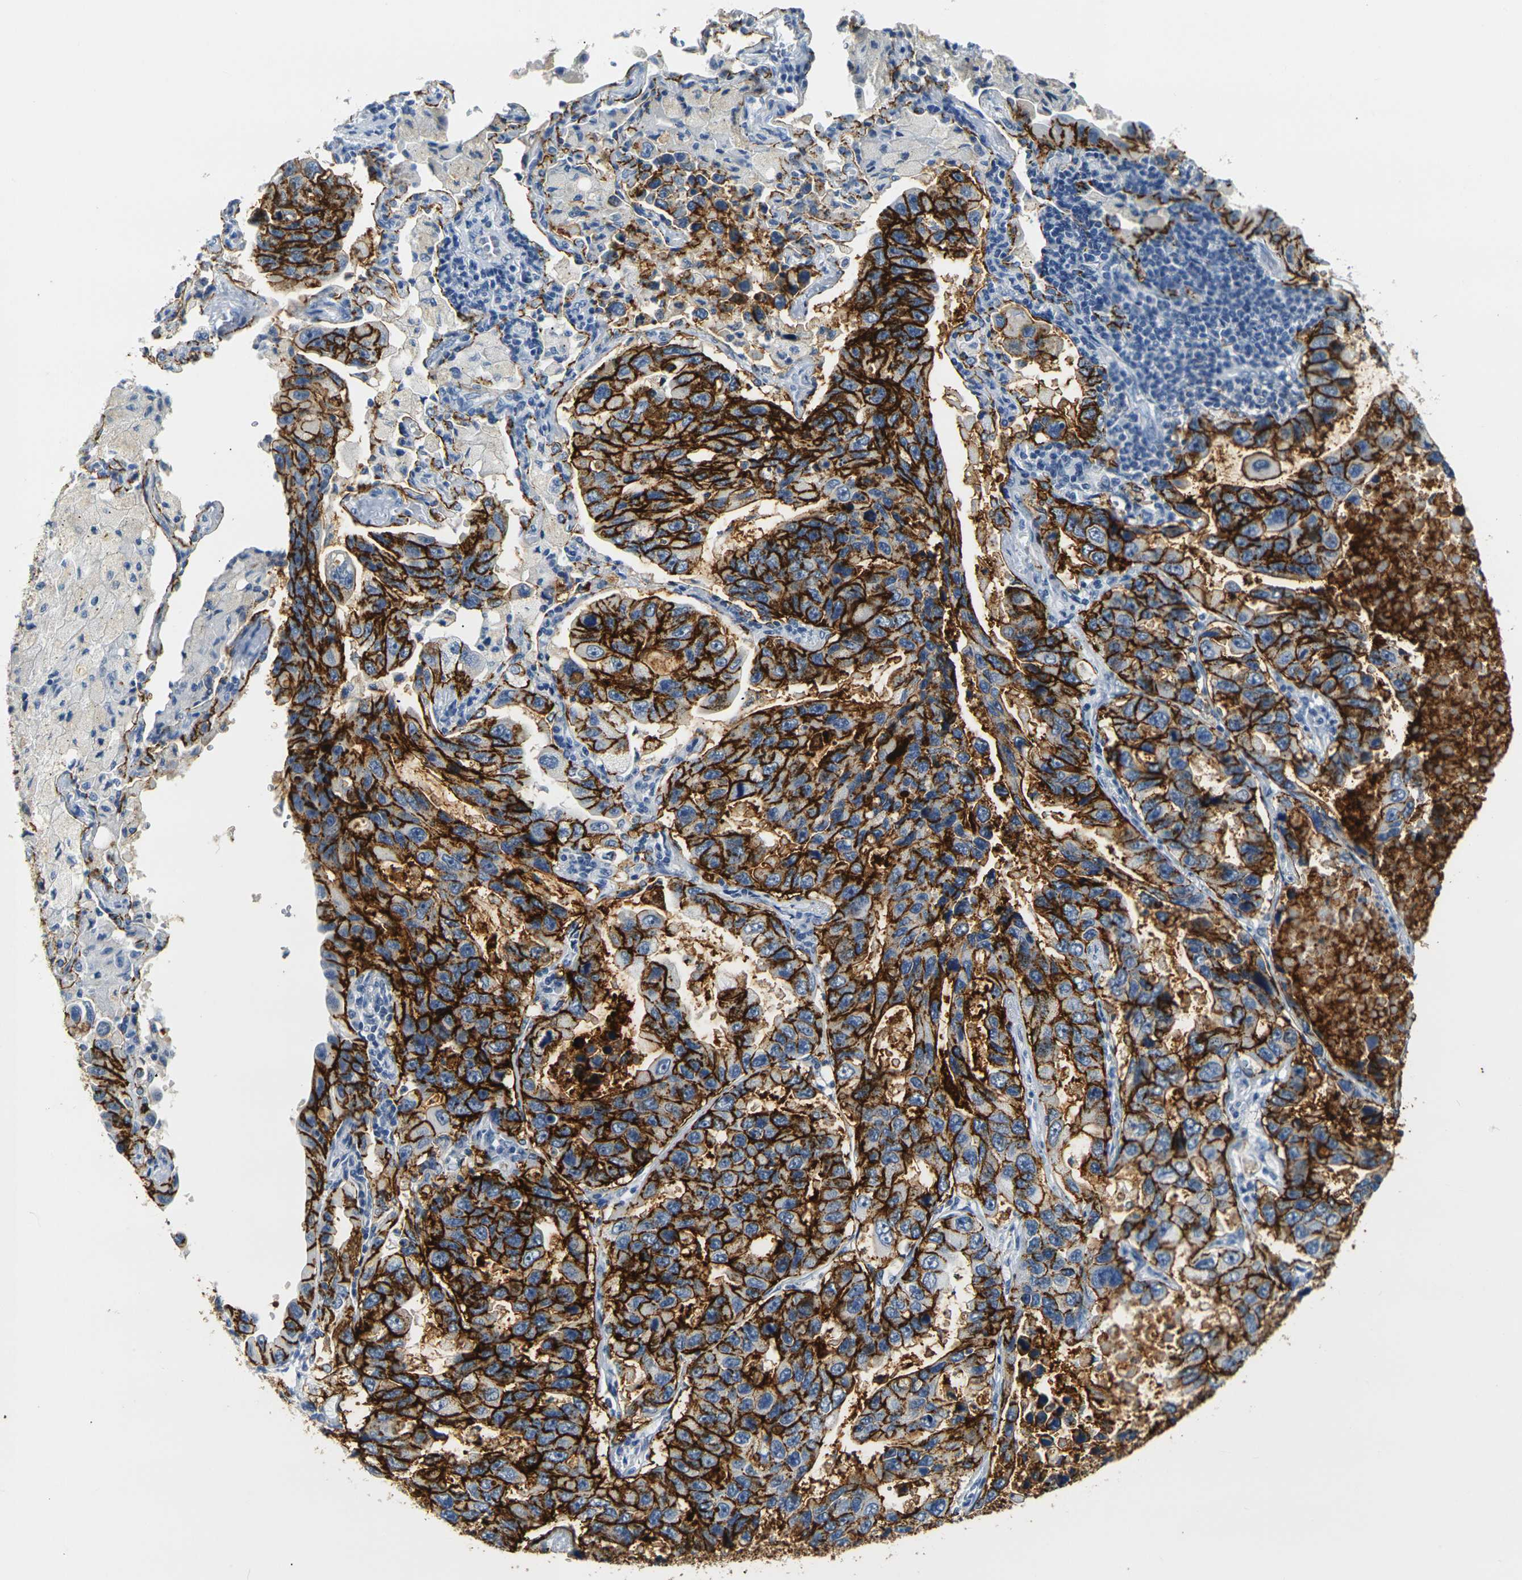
{"staining": {"intensity": "strong", "quantity": ">75%", "location": "cytoplasmic/membranous"}, "tissue": "lung cancer", "cell_type": "Tumor cells", "image_type": "cancer", "snomed": [{"axis": "morphology", "description": "Adenocarcinoma, NOS"}, {"axis": "topography", "description": "Lung"}], "caption": "High-power microscopy captured an IHC image of adenocarcinoma (lung), revealing strong cytoplasmic/membranous expression in approximately >75% of tumor cells. (Brightfield microscopy of DAB IHC at high magnification).", "gene": "CLDN7", "patient": {"sex": "male", "age": 64}}